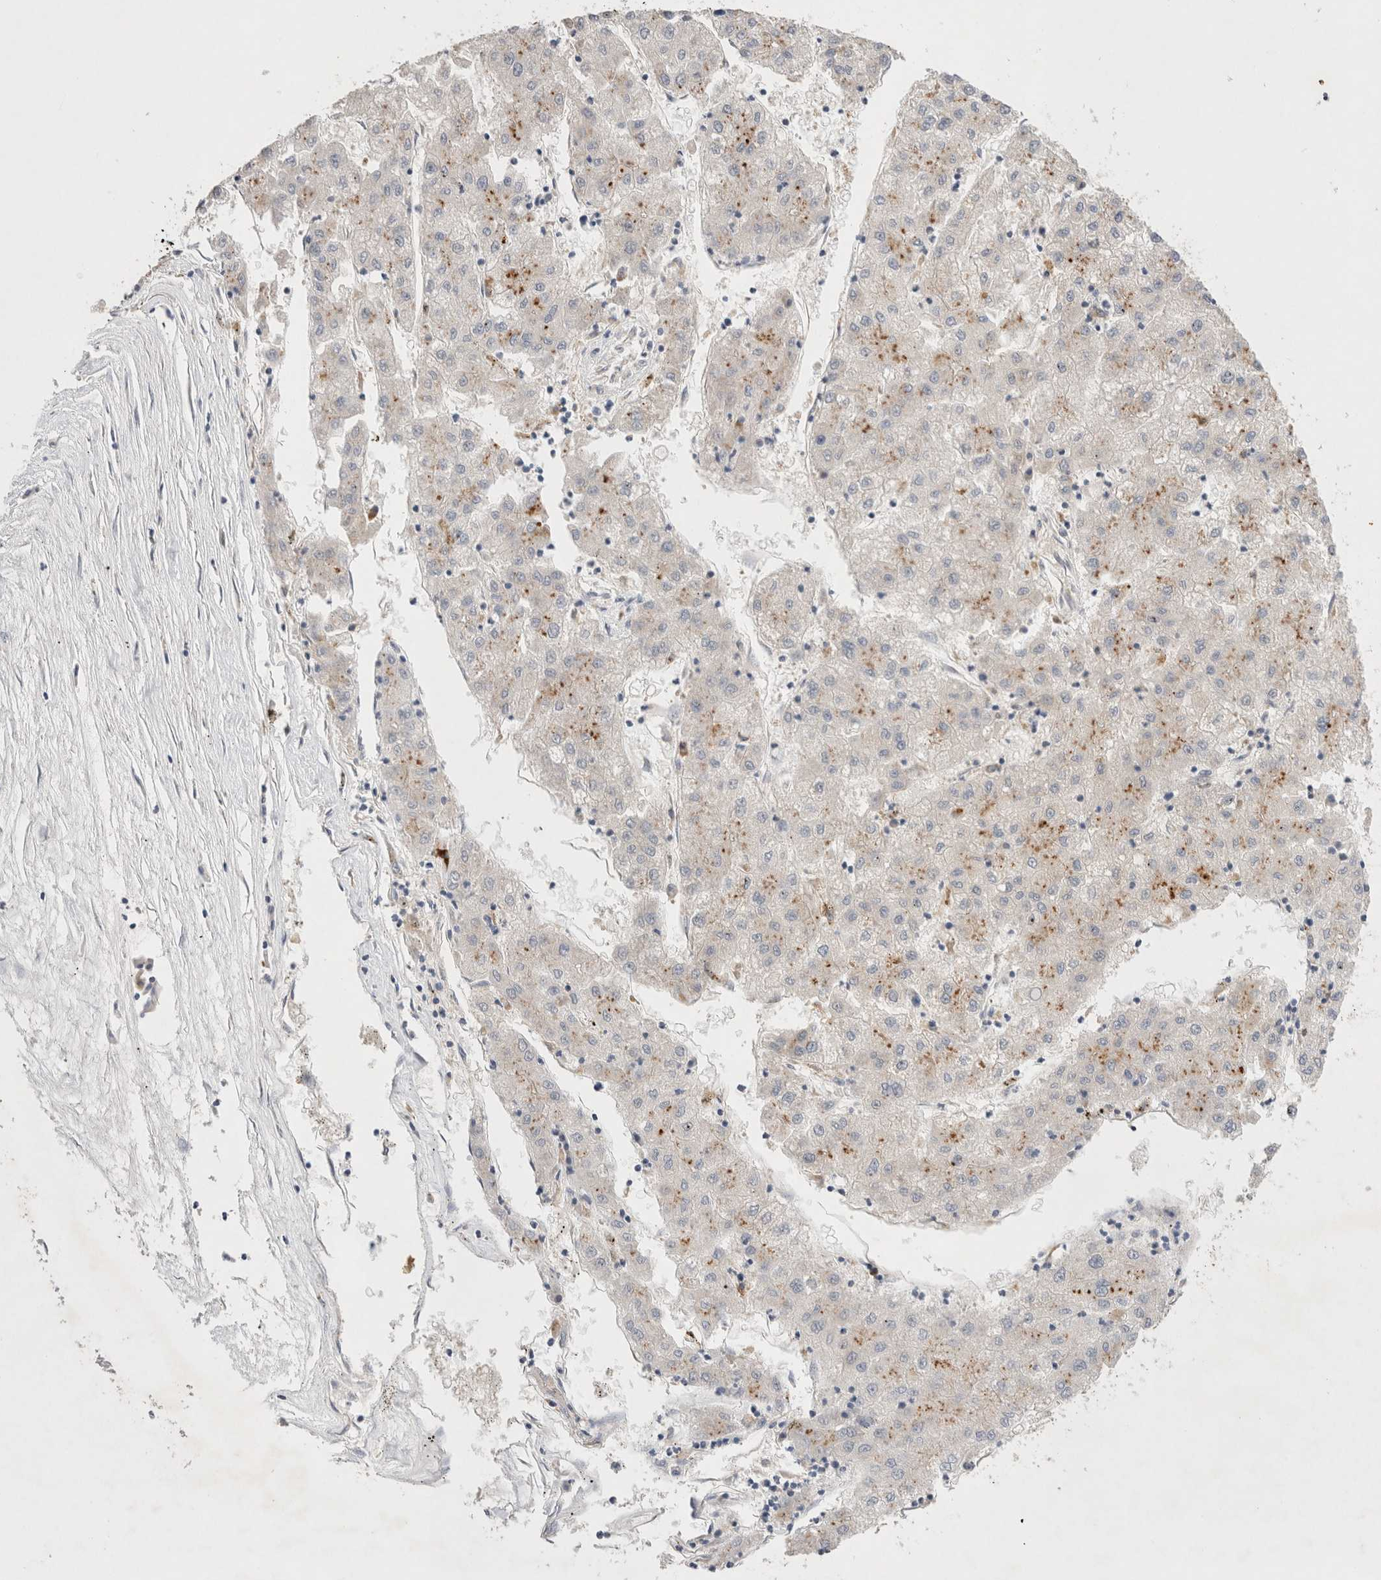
{"staining": {"intensity": "weak", "quantity": "25%-75%", "location": "cytoplasmic/membranous"}, "tissue": "liver cancer", "cell_type": "Tumor cells", "image_type": "cancer", "snomed": [{"axis": "morphology", "description": "Carcinoma, Hepatocellular, NOS"}, {"axis": "topography", "description": "Liver"}], "caption": "Liver hepatocellular carcinoma stained with DAB (3,3'-diaminobenzidine) immunohistochemistry displays low levels of weak cytoplasmic/membranous expression in approximately 25%-75% of tumor cells.", "gene": "TBC1D16", "patient": {"sex": "male", "age": 72}}